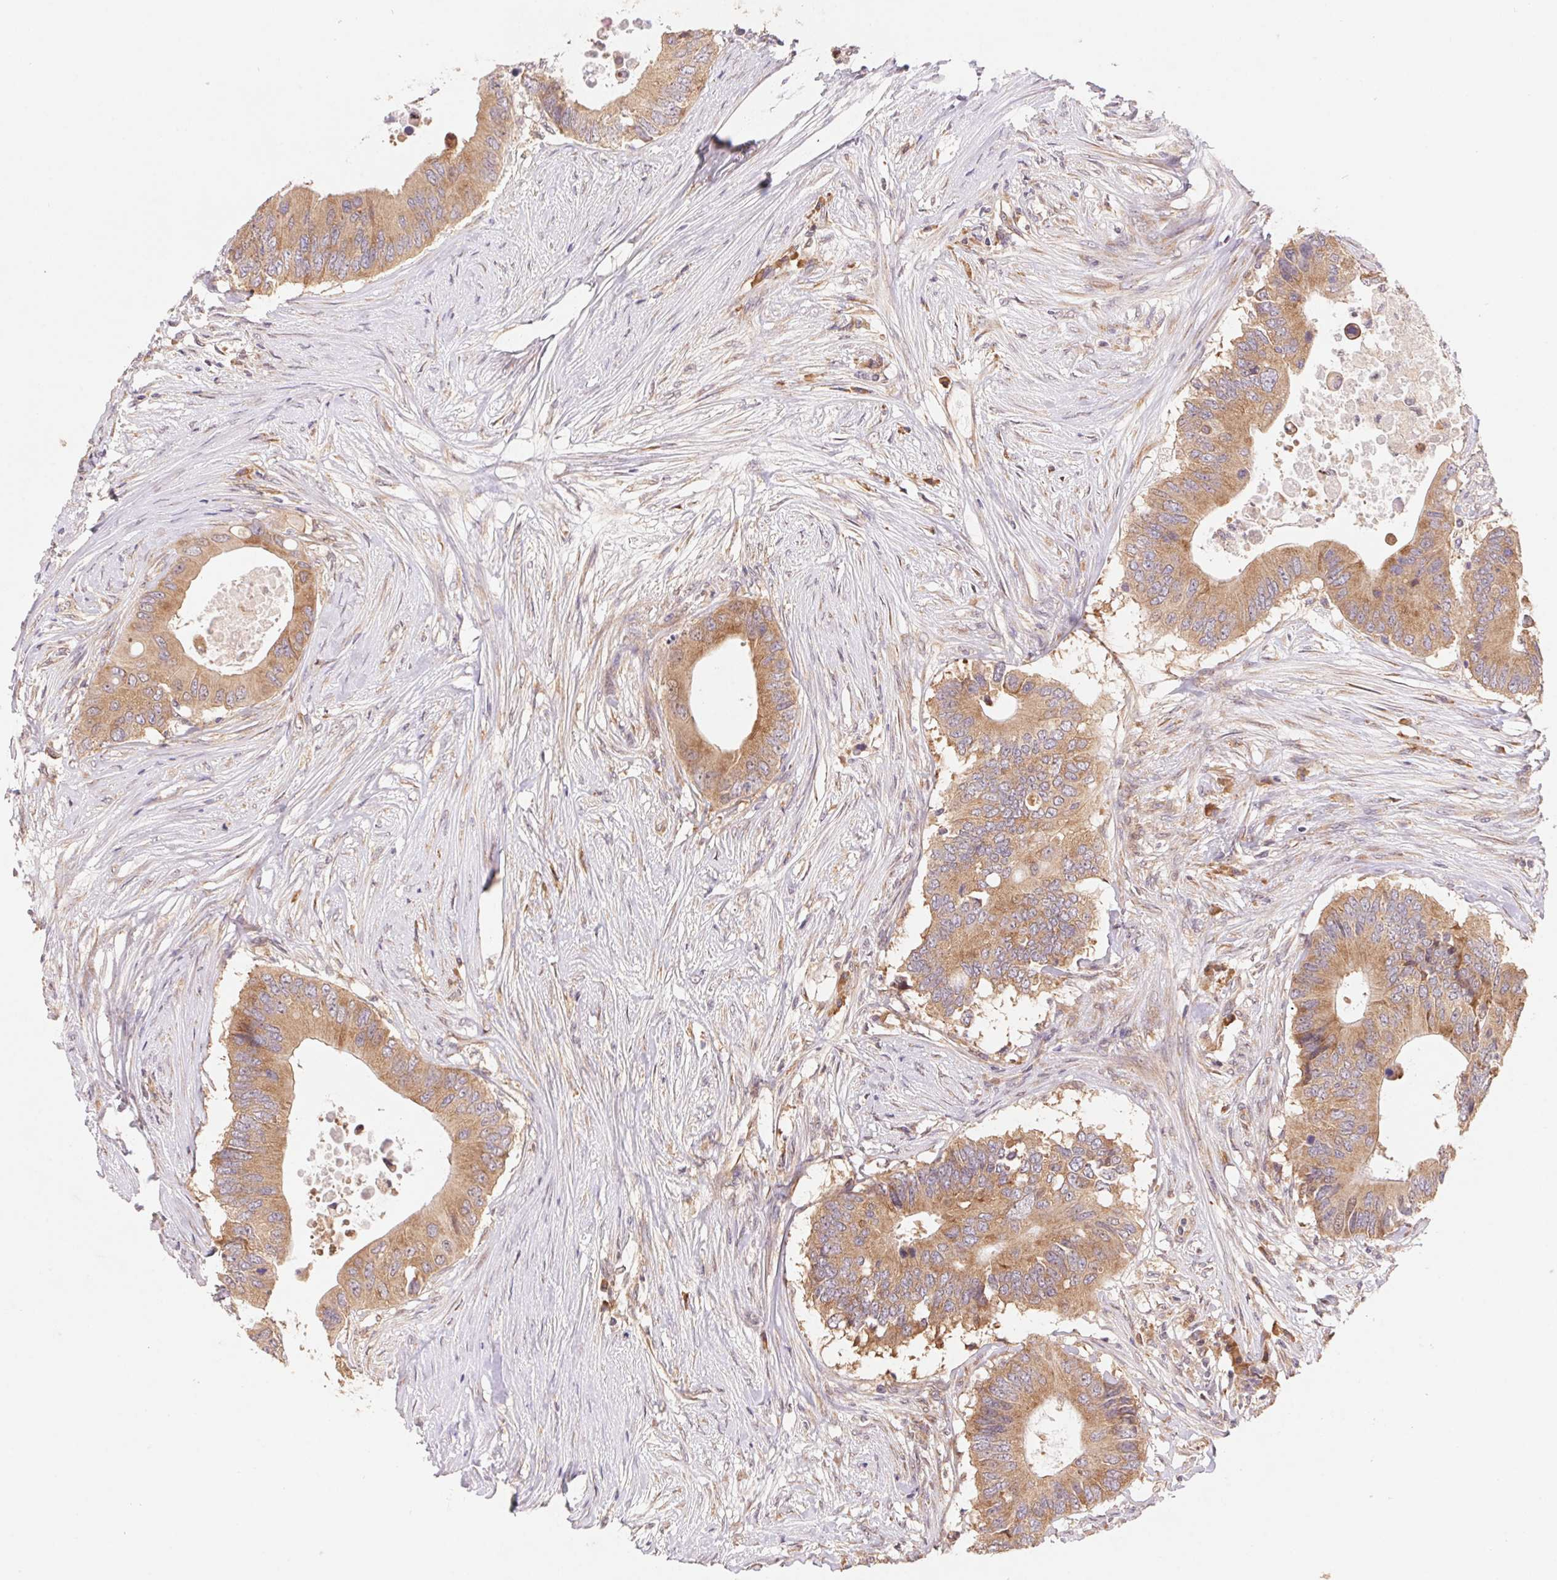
{"staining": {"intensity": "moderate", "quantity": ">75%", "location": "cytoplasmic/membranous"}, "tissue": "colorectal cancer", "cell_type": "Tumor cells", "image_type": "cancer", "snomed": [{"axis": "morphology", "description": "Adenocarcinoma, NOS"}, {"axis": "topography", "description": "Colon"}], "caption": "IHC (DAB (3,3'-diaminobenzidine)) staining of adenocarcinoma (colorectal) shows moderate cytoplasmic/membranous protein positivity in about >75% of tumor cells.", "gene": "RPL27A", "patient": {"sex": "male", "age": 71}}